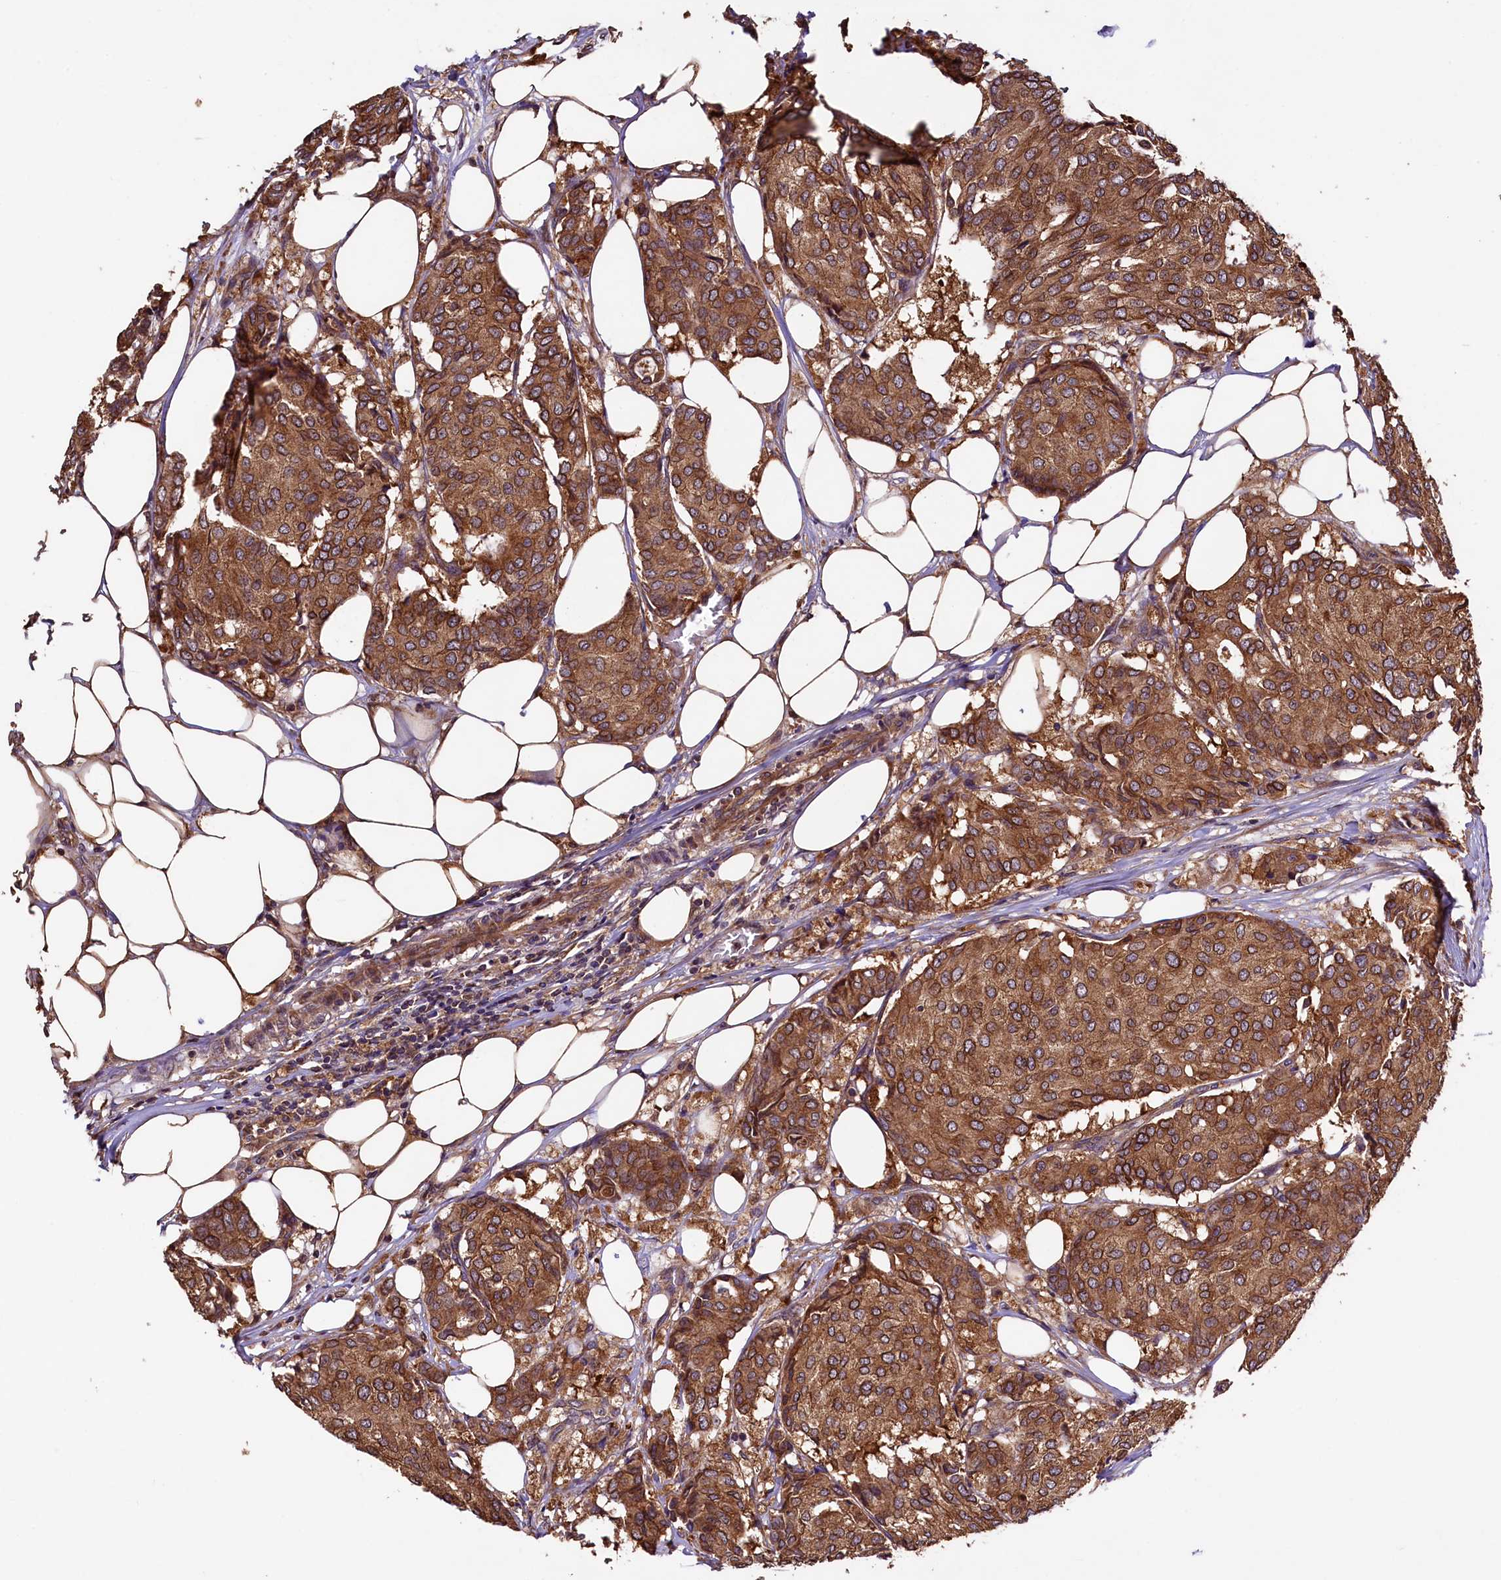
{"staining": {"intensity": "strong", "quantity": ">75%", "location": "cytoplasmic/membranous"}, "tissue": "breast cancer", "cell_type": "Tumor cells", "image_type": "cancer", "snomed": [{"axis": "morphology", "description": "Duct carcinoma"}, {"axis": "topography", "description": "Breast"}], "caption": "Immunohistochemistry histopathology image of breast cancer stained for a protein (brown), which displays high levels of strong cytoplasmic/membranous staining in about >75% of tumor cells.", "gene": "KLC2", "patient": {"sex": "female", "age": 75}}